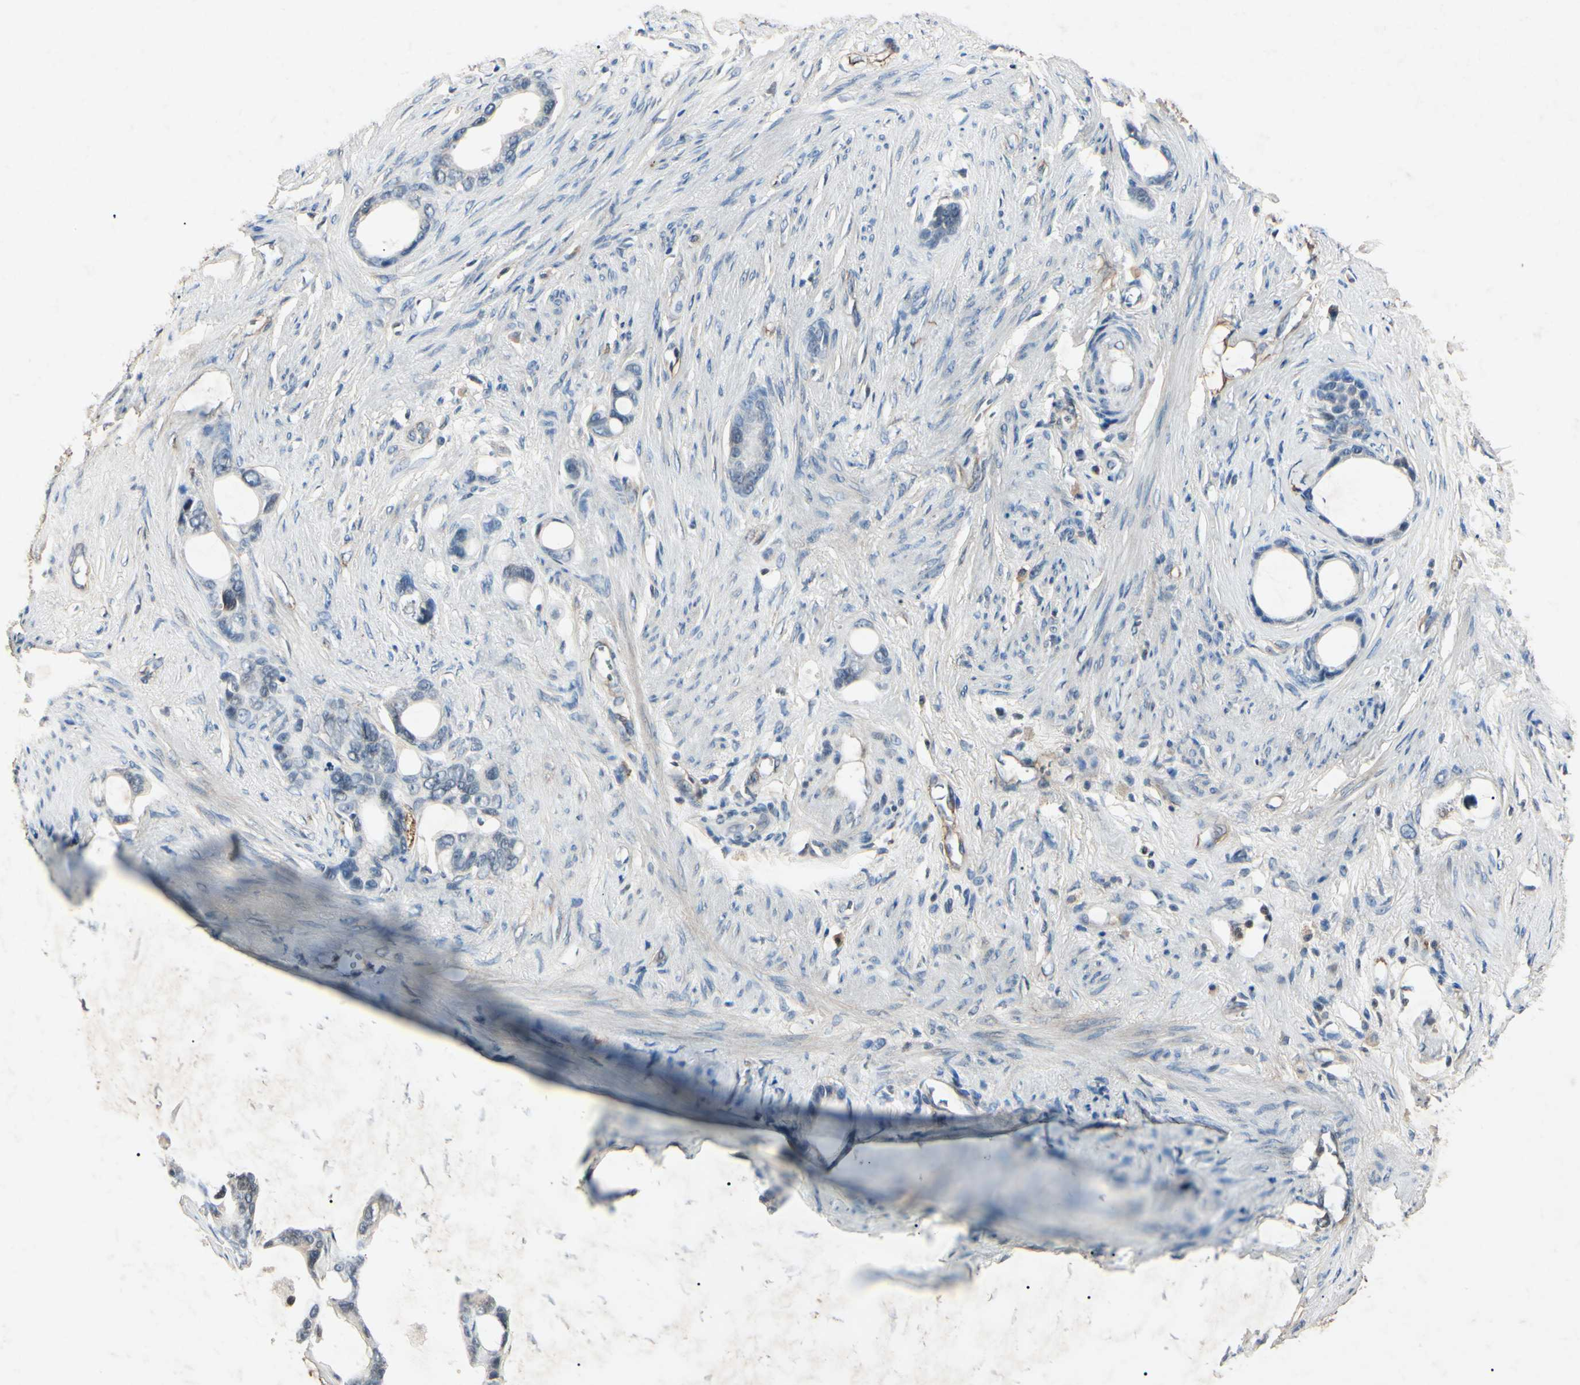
{"staining": {"intensity": "negative", "quantity": "none", "location": "none"}, "tissue": "stomach cancer", "cell_type": "Tumor cells", "image_type": "cancer", "snomed": [{"axis": "morphology", "description": "Adenocarcinoma, NOS"}, {"axis": "topography", "description": "Stomach"}], "caption": "A micrograph of stomach adenocarcinoma stained for a protein displays no brown staining in tumor cells.", "gene": "AEBP1", "patient": {"sex": "female", "age": 75}}